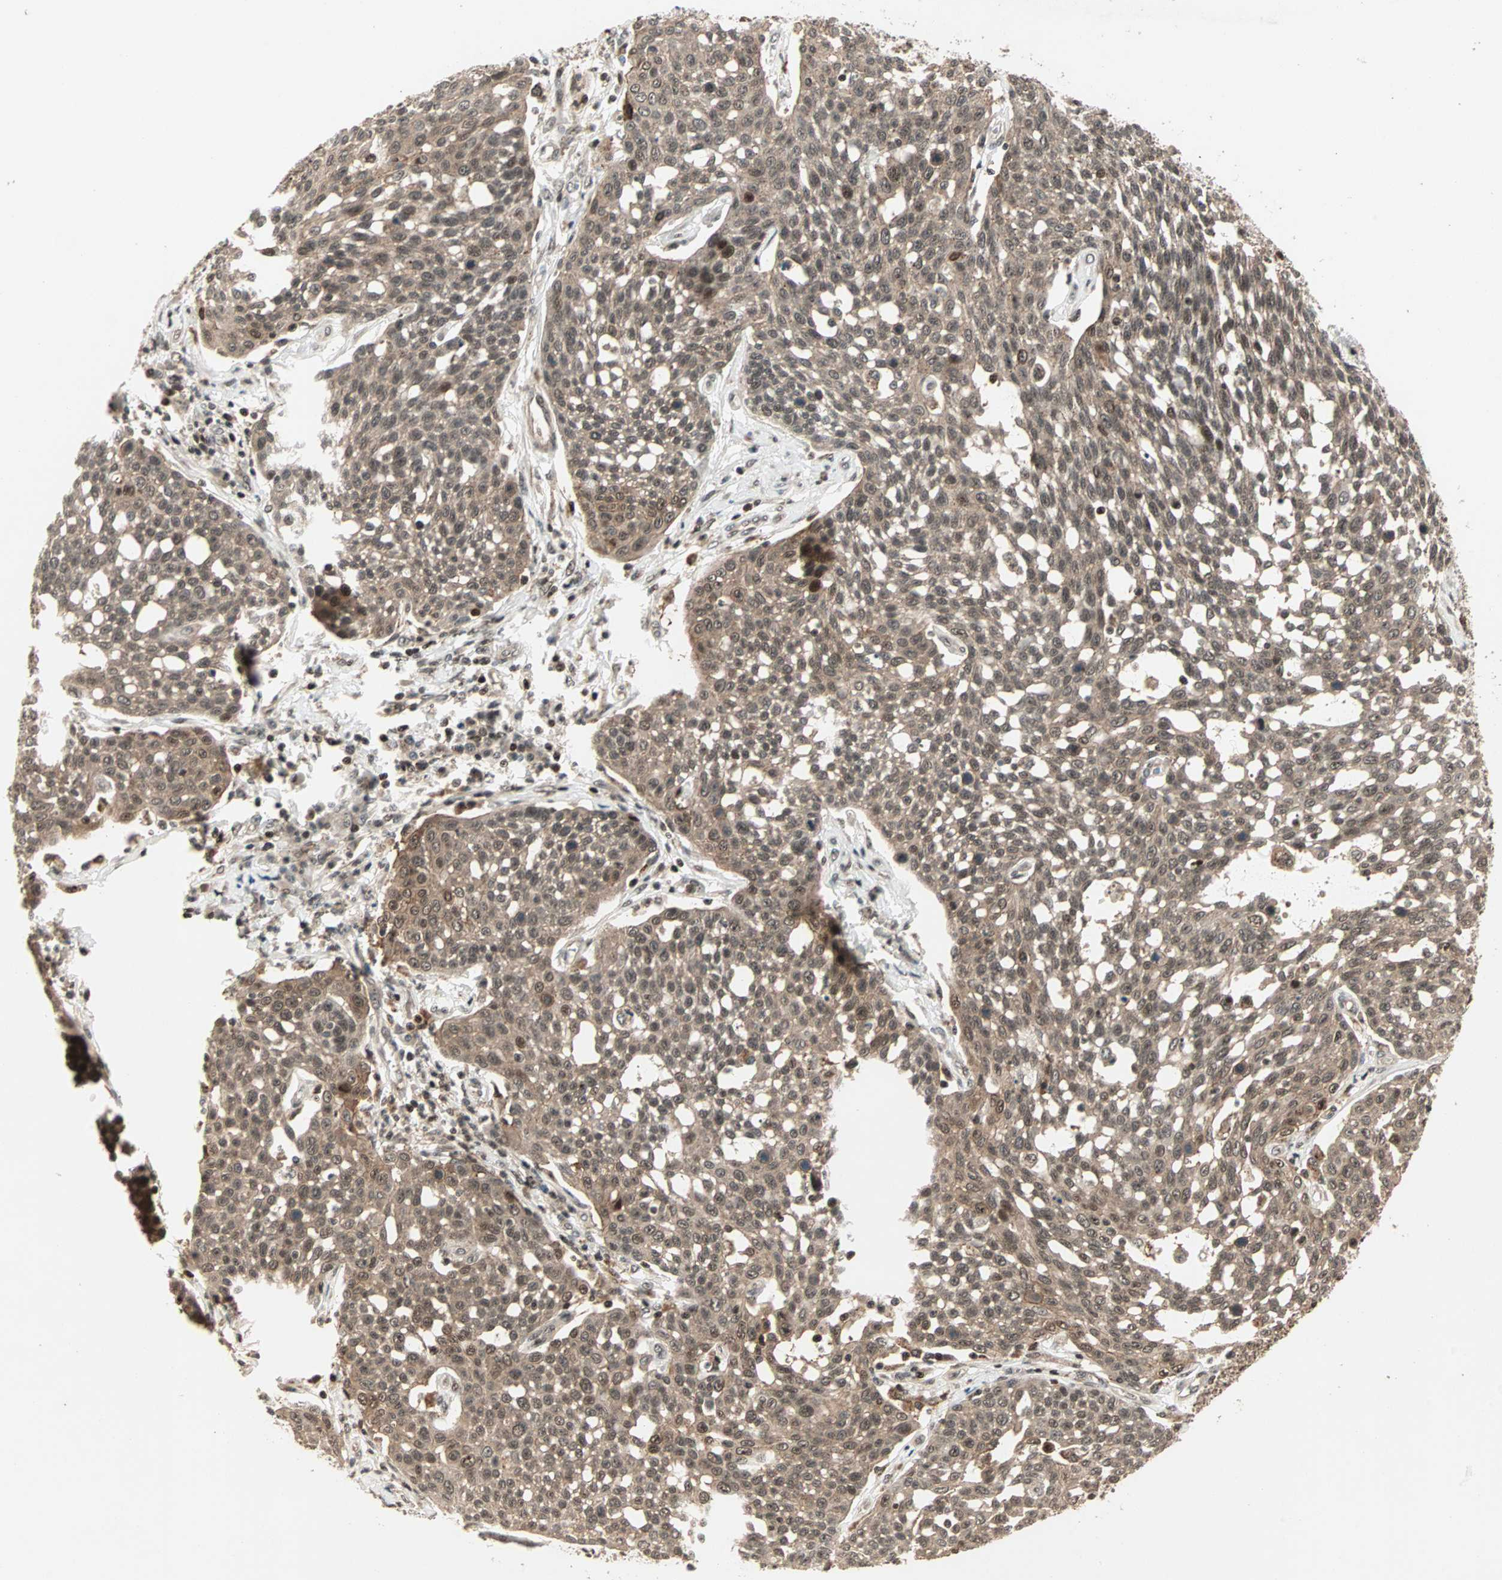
{"staining": {"intensity": "moderate", "quantity": ">75%", "location": "cytoplasmic/membranous,nuclear"}, "tissue": "cervical cancer", "cell_type": "Tumor cells", "image_type": "cancer", "snomed": [{"axis": "morphology", "description": "Squamous cell carcinoma, NOS"}, {"axis": "topography", "description": "Cervix"}], "caption": "Cervical squamous cell carcinoma tissue reveals moderate cytoplasmic/membranous and nuclear positivity in approximately >75% of tumor cells", "gene": "ZBED9", "patient": {"sex": "female", "age": 34}}